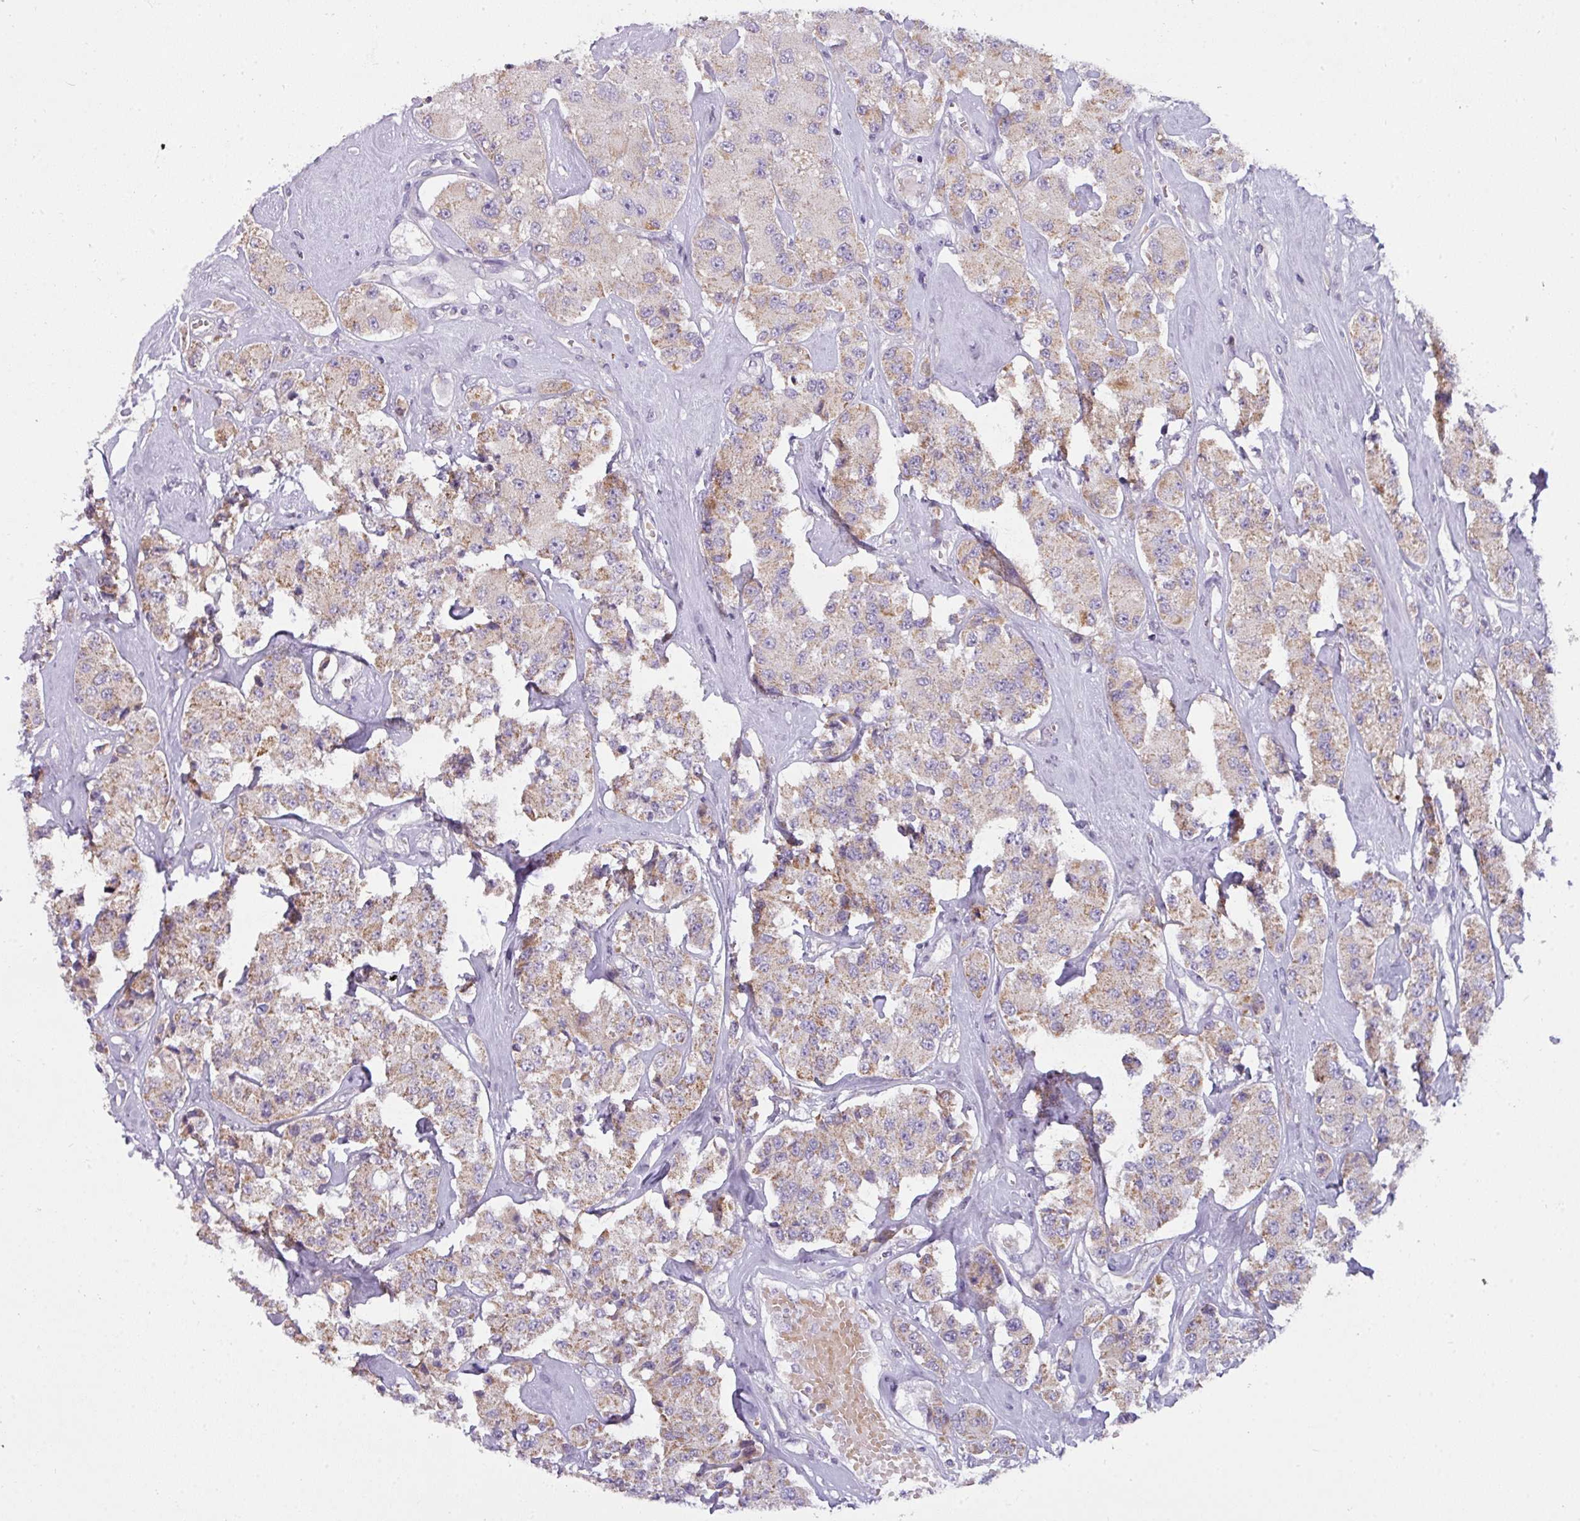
{"staining": {"intensity": "weak", "quantity": "25%-75%", "location": "cytoplasmic/membranous"}, "tissue": "carcinoid", "cell_type": "Tumor cells", "image_type": "cancer", "snomed": [{"axis": "morphology", "description": "Carcinoid, malignant, NOS"}, {"axis": "topography", "description": "Pancreas"}], "caption": "A brown stain shows weak cytoplasmic/membranous expression of a protein in malignant carcinoid tumor cells. The staining was performed using DAB (3,3'-diaminobenzidine) to visualize the protein expression in brown, while the nuclei were stained in blue with hematoxylin (Magnification: 20x).", "gene": "C2orf68", "patient": {"sex": "male", "age": 41}}